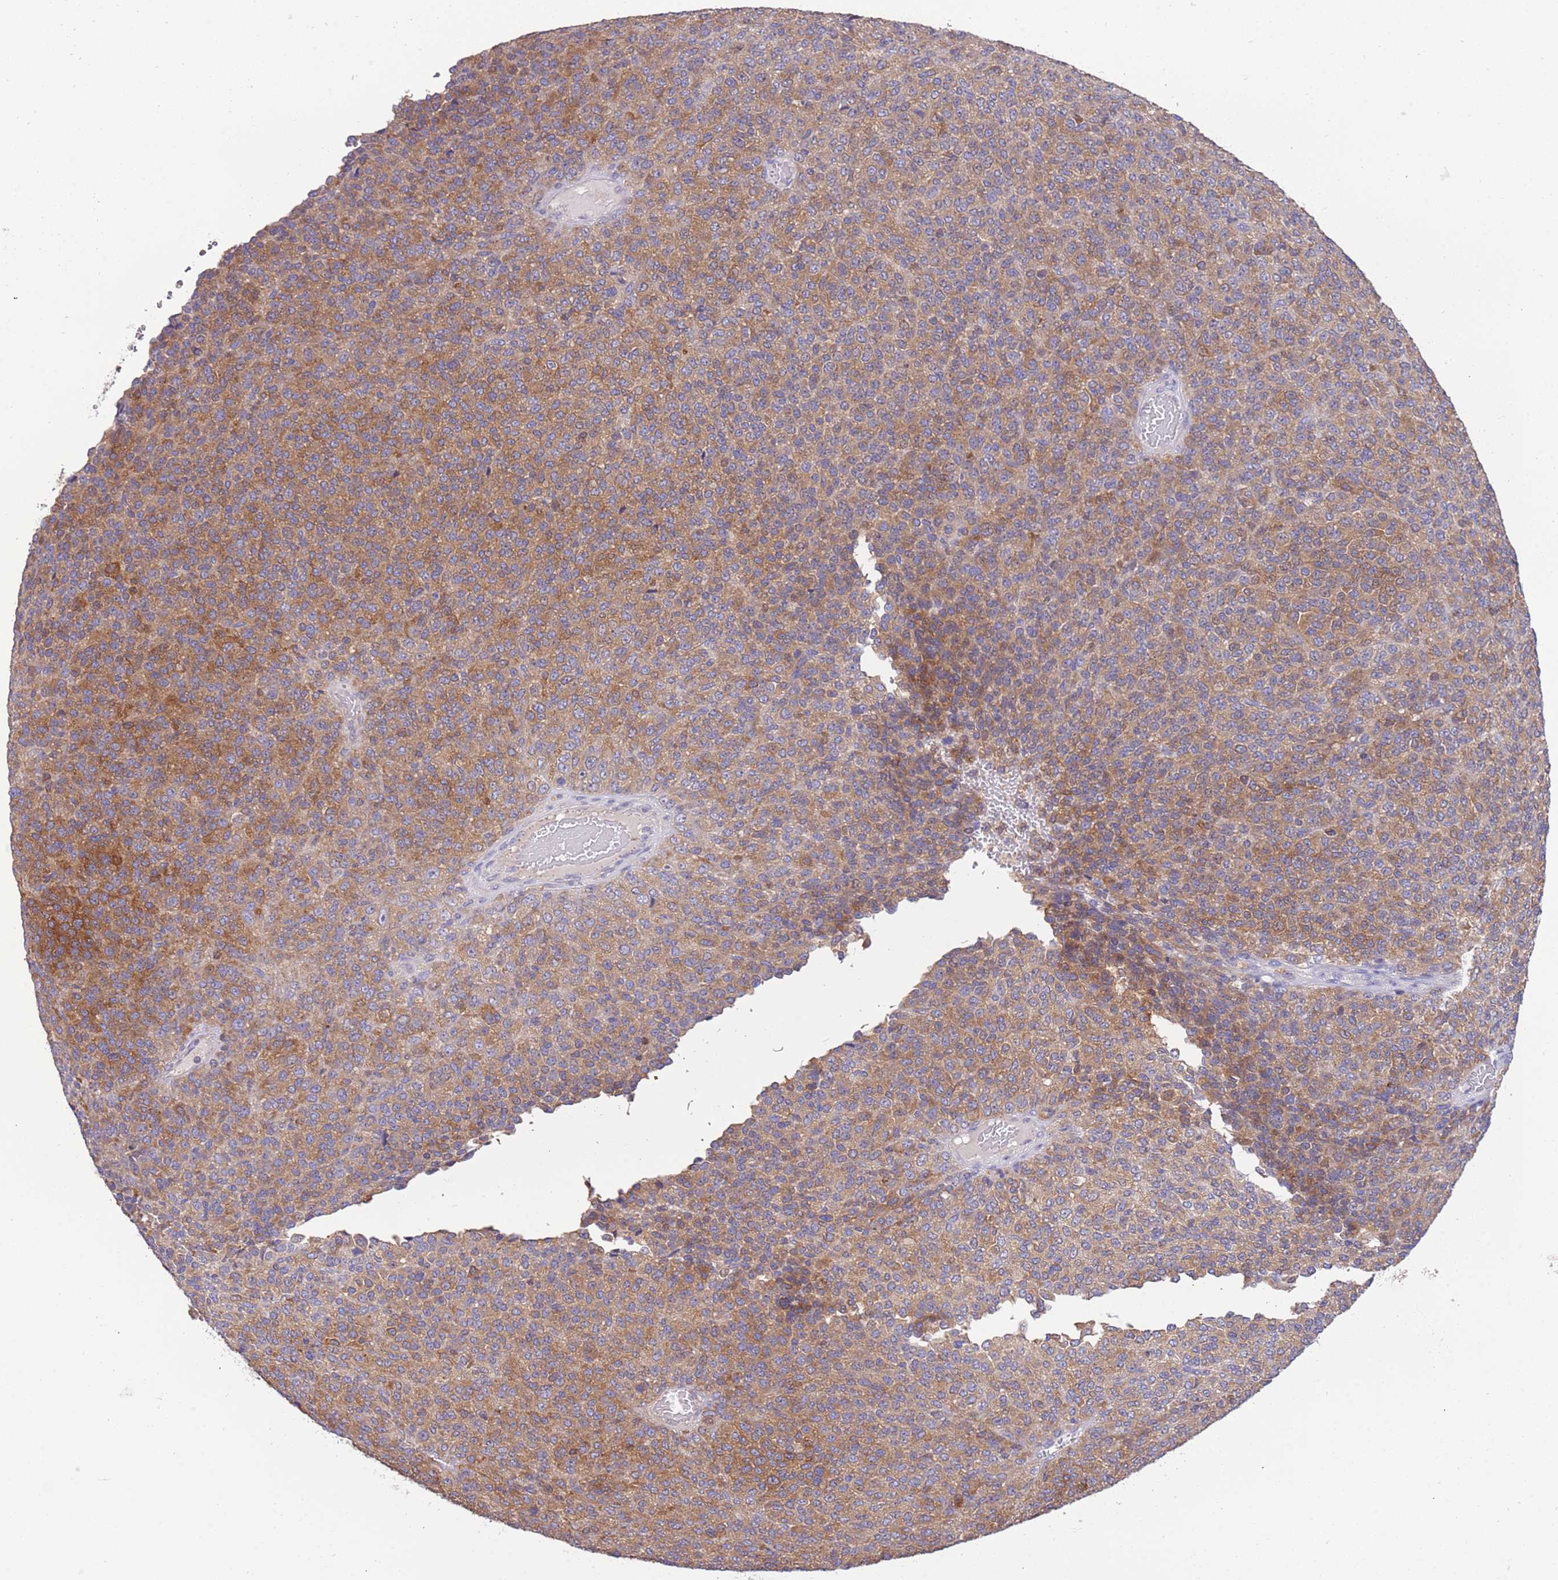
{"staining": {"intensity": "moderate", "quantity": ">75%", "location": "cytoplasmic/membranous"}, "tissue": "melanoma", "cell_type": "Tumor cells", "image_type": "cancer", "snomed": [{"axis": "morphology", "description": "Malignant melanoma, Metastatic site"}, {"axis": "topography", "description": "Brain"}], "caption": "The image shows staining of melanoma, revealing moderate cytoplasmic/membranous protein expression (brown color) within tumor cells.", "gene": "STIP1", "patient": {"sex": "female", "age": 56}}